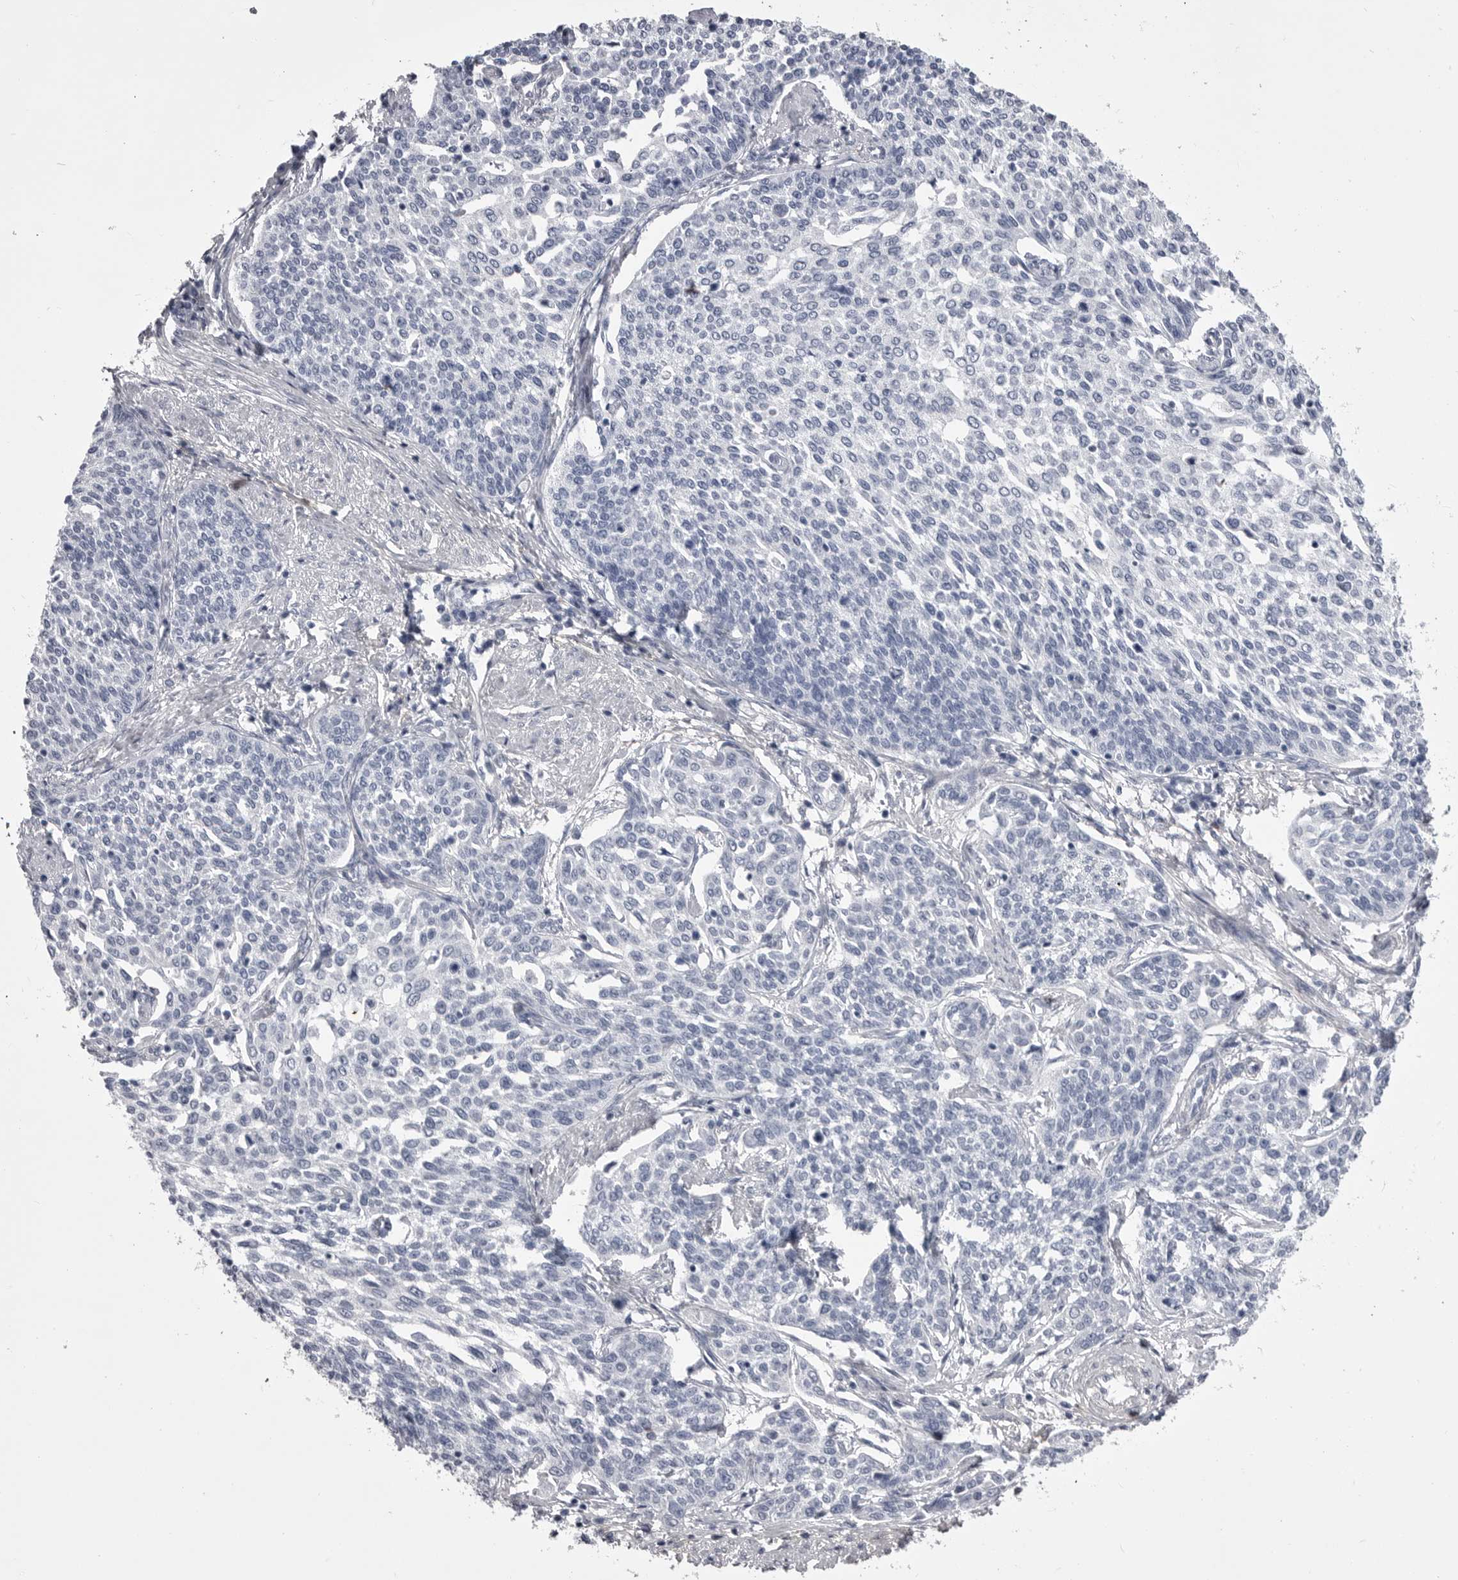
{"staining": {"intensity": "negative", "quantity": "none", "location": "none"}, "tissue": "cervical cancer", "cell_type": "Tumor cells", "image_type": "cancer", "snomed": [{"axis": "morphology", "description": "Squamous cell carcinoma, NOS"}, {"axis": "topography", "description": "Cervix"}], "caption": "An immunohistochemistry (IHC) histopathology image of cervical cancer is shown. There is no staining in tumor cells of cervical cancer.", "gene": "ANK2", "patient": {"sex": "female", "age": 34}}